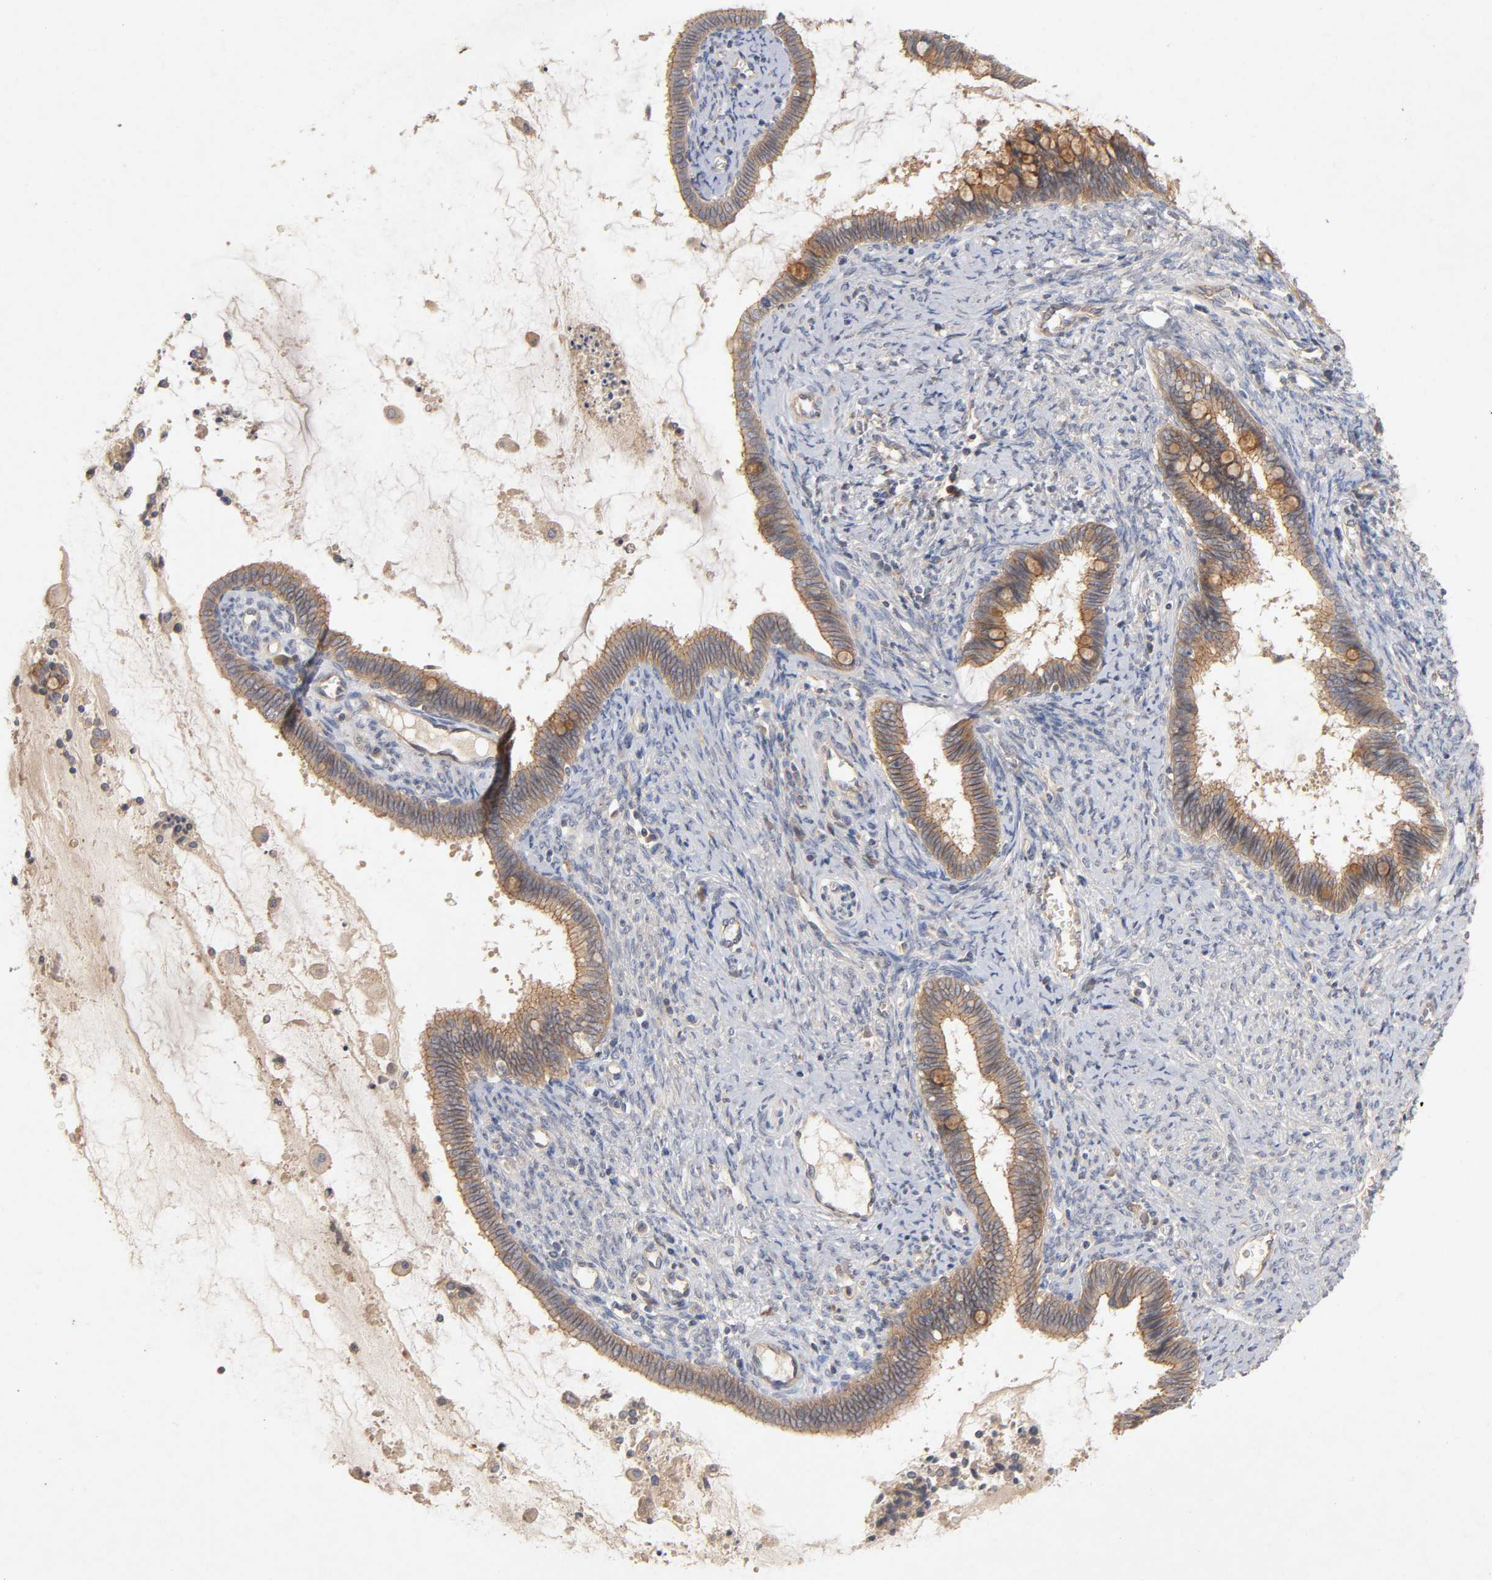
{"staining": {"intensity": "moderate", "quantity": ">75%", "location": "cytoplasmic/membranous"}, "tissue": "cervical cancer", "cell_type": "Tumor cells", "image_type": "cancer", "snomed": [{"axis": "morphology", "description": "Adenocarcinoma, NOS"}, {"axis": "topography", "description": "Cervix"}], "caption": "High-power microscopy captured an IHC histopathology image of cervical cancer, revealing moderate cytoplasmic/membranous positivity in about >75% of tumor cells.", "gene": "PDZD11", "patient": {"sex": "female", "age": 44}}